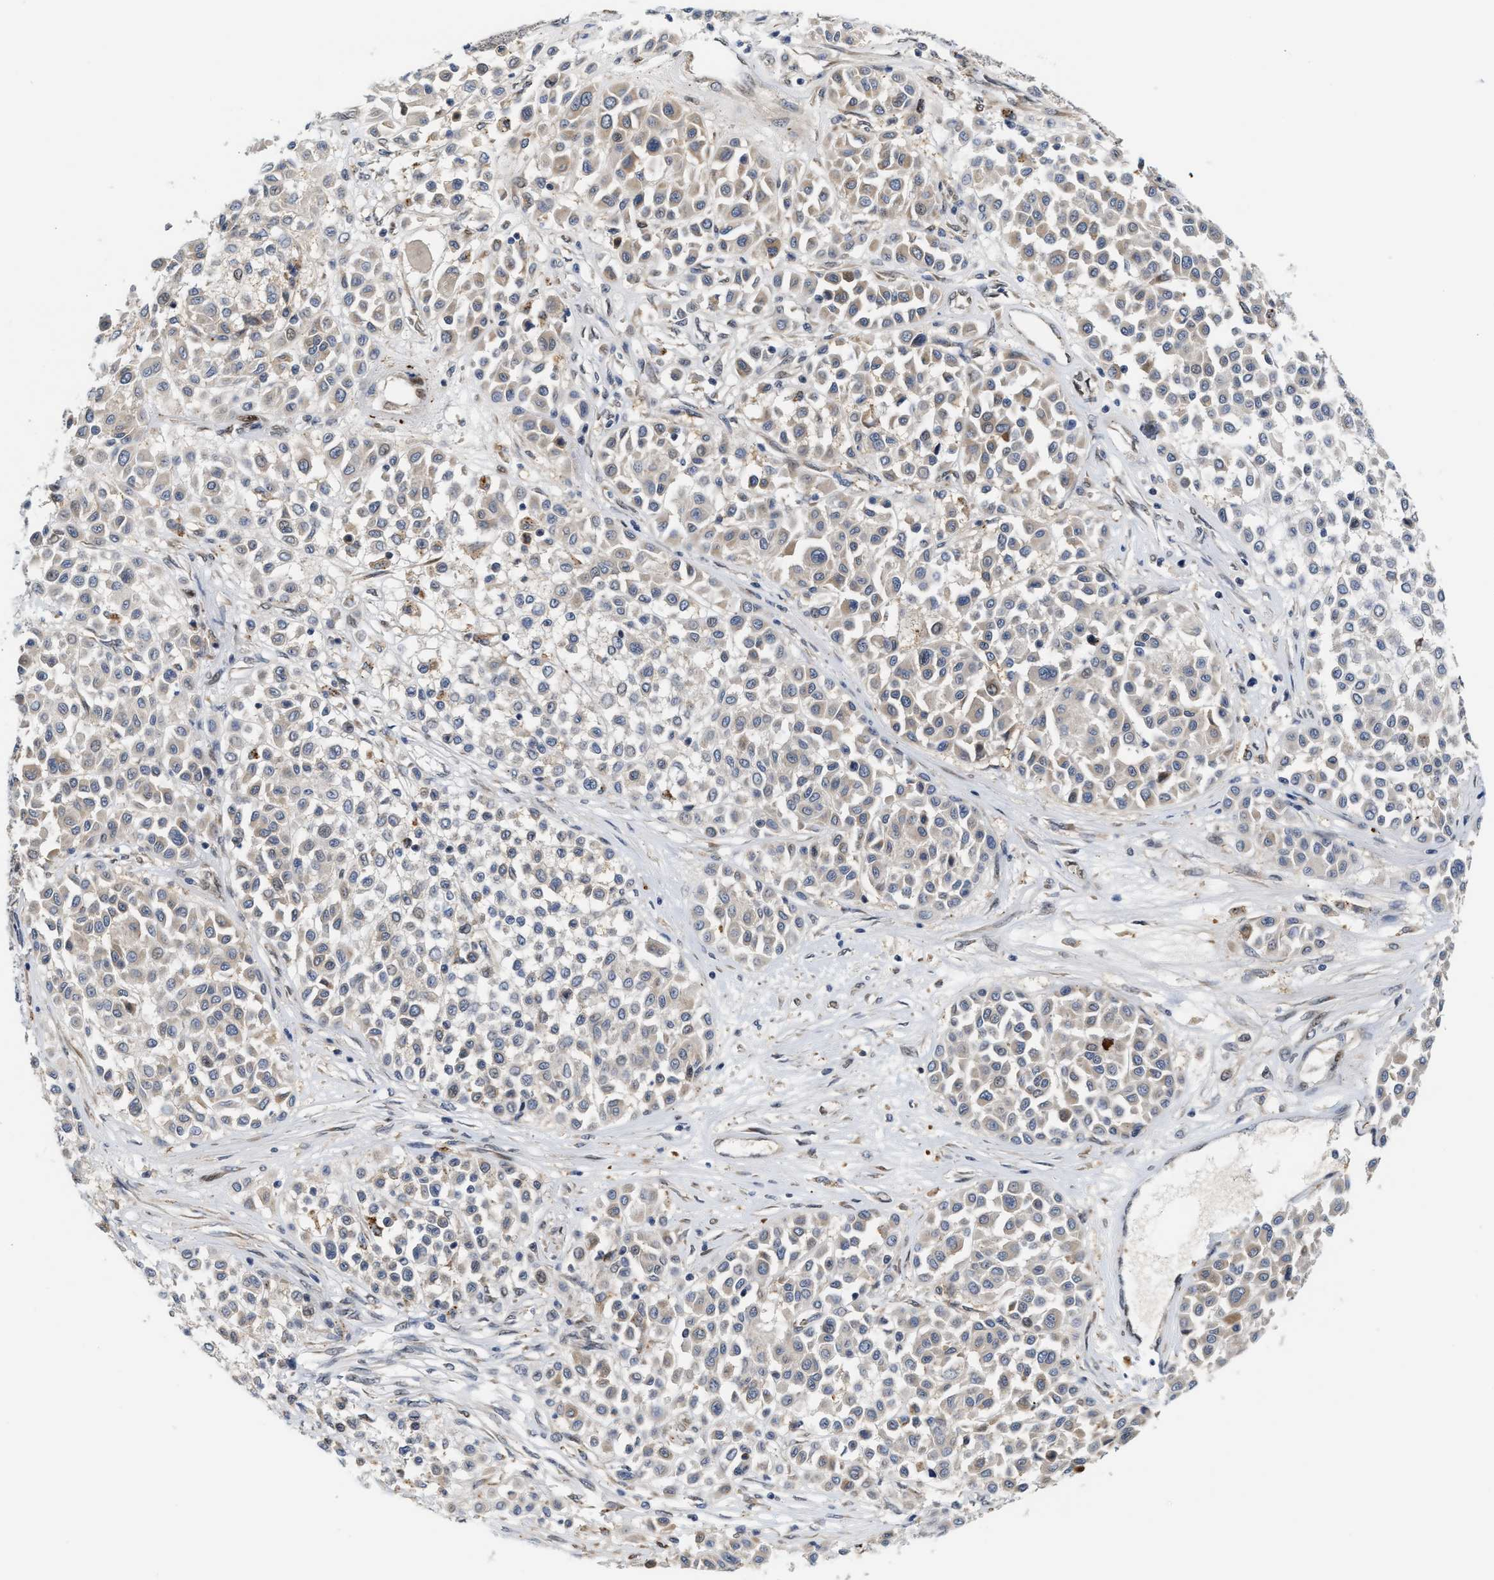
{"staining": {"intensity": "weak", "quantity": "25%-75%", "location": "cytoplasmic/membranous"}, "tissue": "melanoma", "cell_type": "Tumor cells", "image_type": "cancer", "snomed": [{"axis": "morphology", "description": "Malignant melanoma, Metastatic site"}, {"axis": "topography", "description": "Soft tissue"}], "caption": "Immunohistochemical staining of human melanoma displays weak cytoplasmic/membranous protein positivity in about 25%-75% of tumor cells.", "gene": "TCF4", "patient": {"sex": "male", "age": 41}}